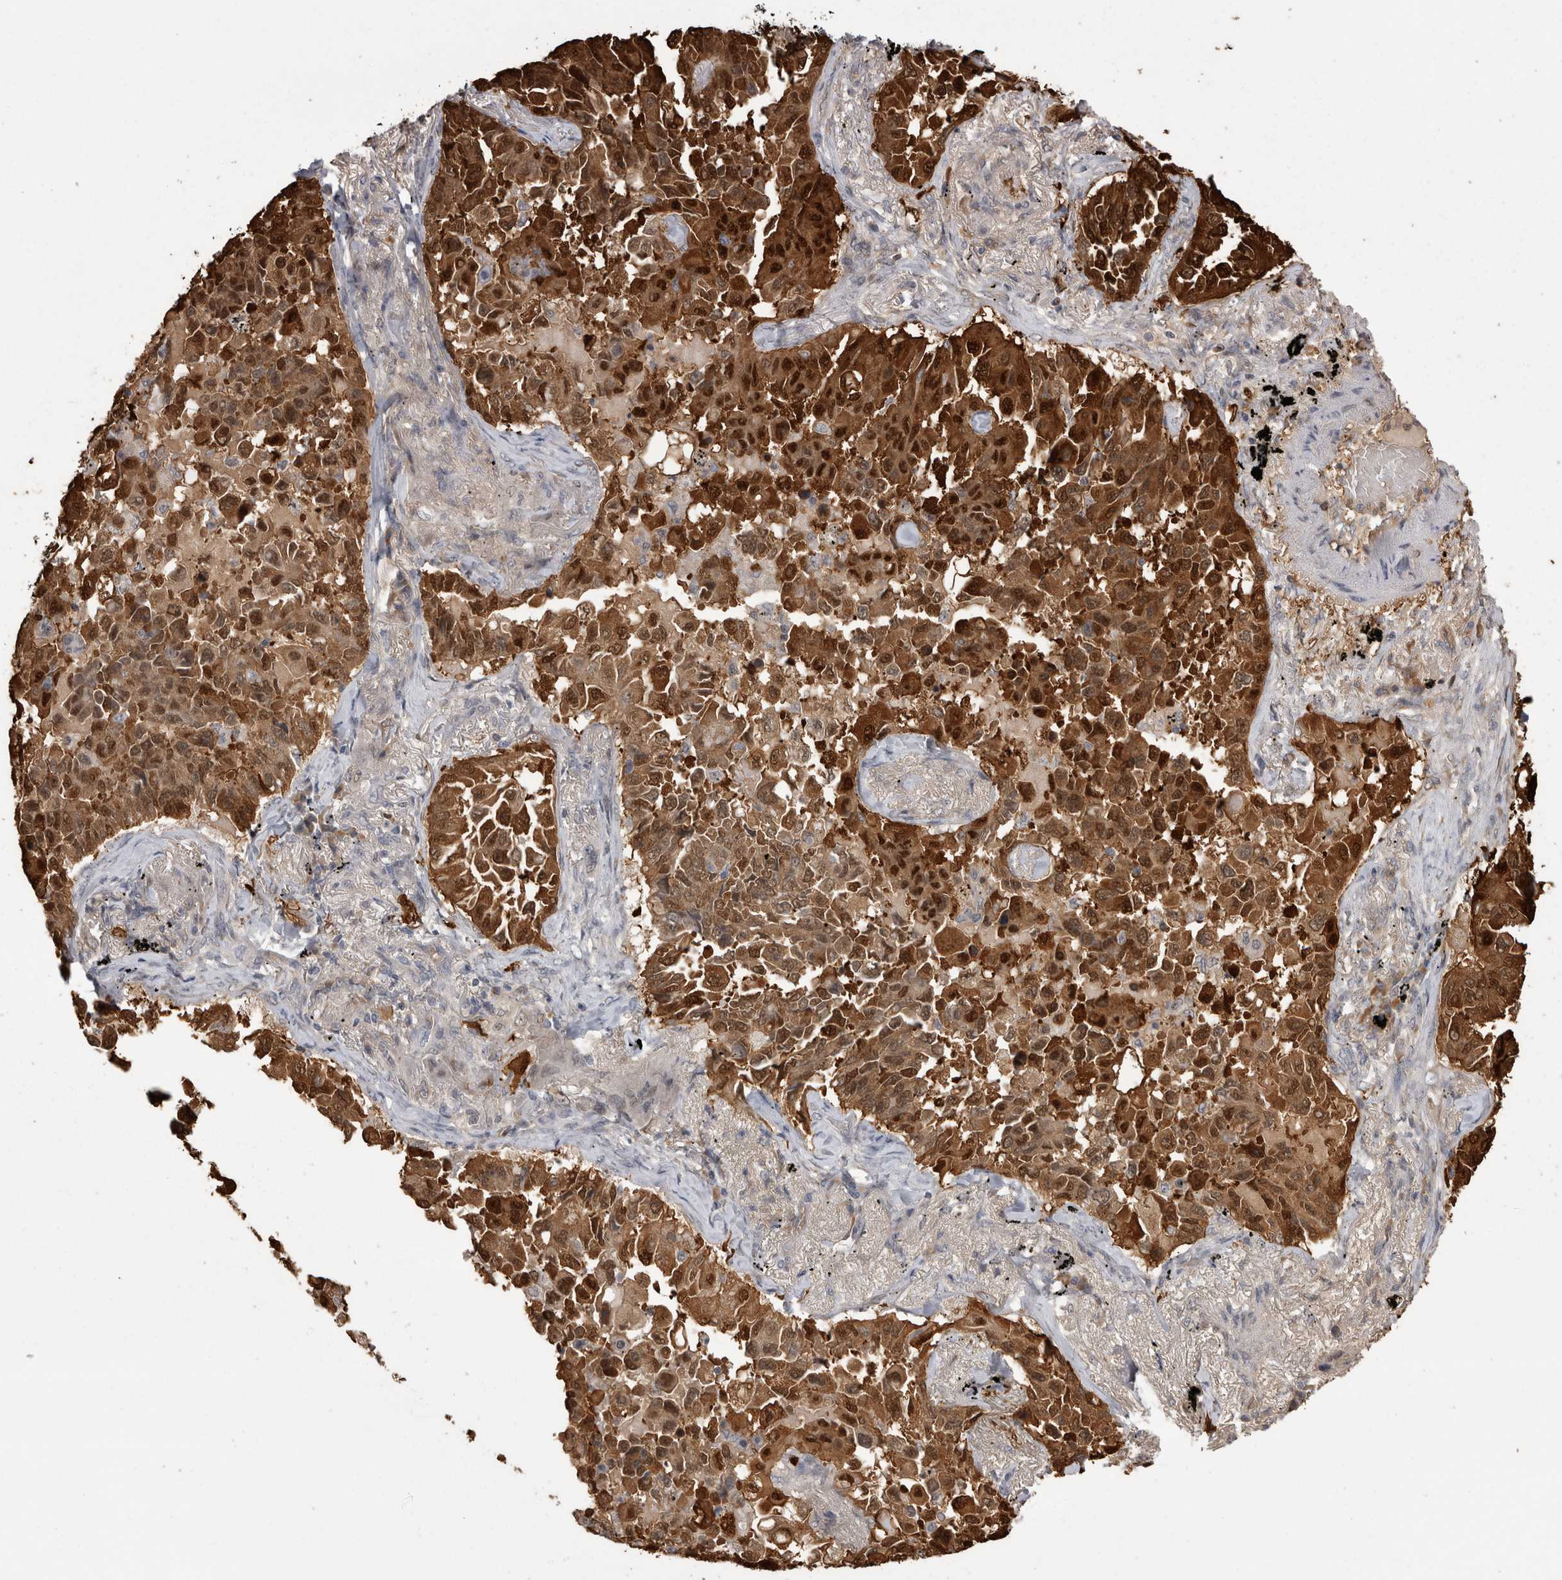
{"staining": {"intensity": "strong", "quantity": ">75%", "location": "cytoplasmic/membranous,nuclear"}, "tissue": "lung cancer", "cell_type": "Tumor cells", "image_type": "cancer", "snomed": [{"axis": "morphology", "description": "Adenocarcinoma, NOS"}, {"axis": "topography", "description": "Lung"}], "caption": "Immunohistochemical staining of adenocarcinoma (lung) reveals strong cytoplasmic/membranous and nuclear protein expression in approximately >75% of tumor cells.", "gene": "CHIC2", "patient": {"sex": "female", "age": 67}}